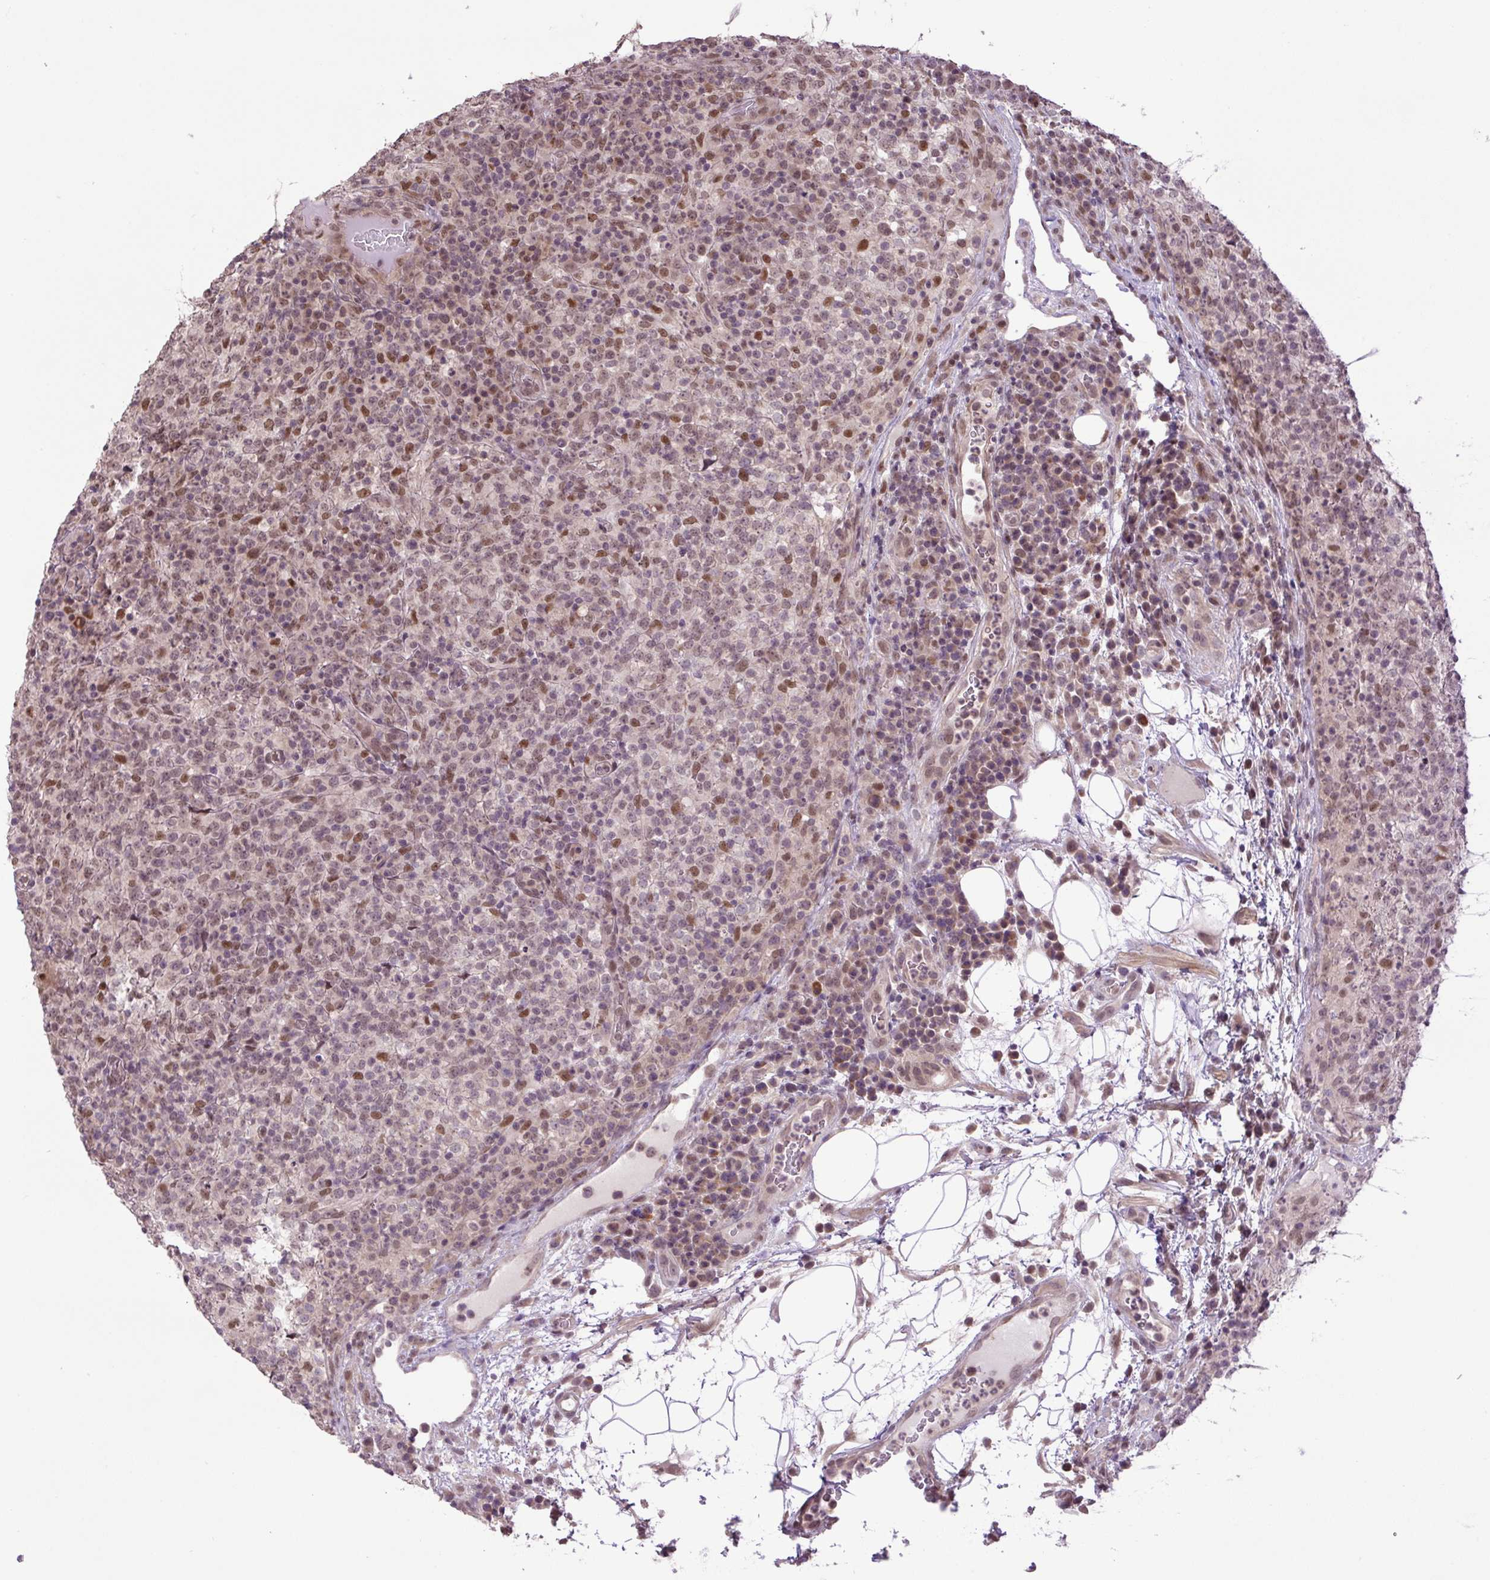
{"staining": {"intensity": "moderate", "quantity": "25%-75%", "location": "nuclear"}, "tissue": "lymphoma", "cell_type": "Tumor cells", "image_type": "cancer", "snomed": [{"axis": "morphology", "description": "Malignant lymphoma, non-Hodgkin's type, High grade"}, {"axis": "topography", "description": "Lymph node"}], "caption": "About 25%-75% of tumor cells in human lymphoma exhibit moderate nuclear protein expression as visualized by brown immunohistochemical staining.", "gene": "KPNA1", "patient": {"sex": "male", "age": 54}}